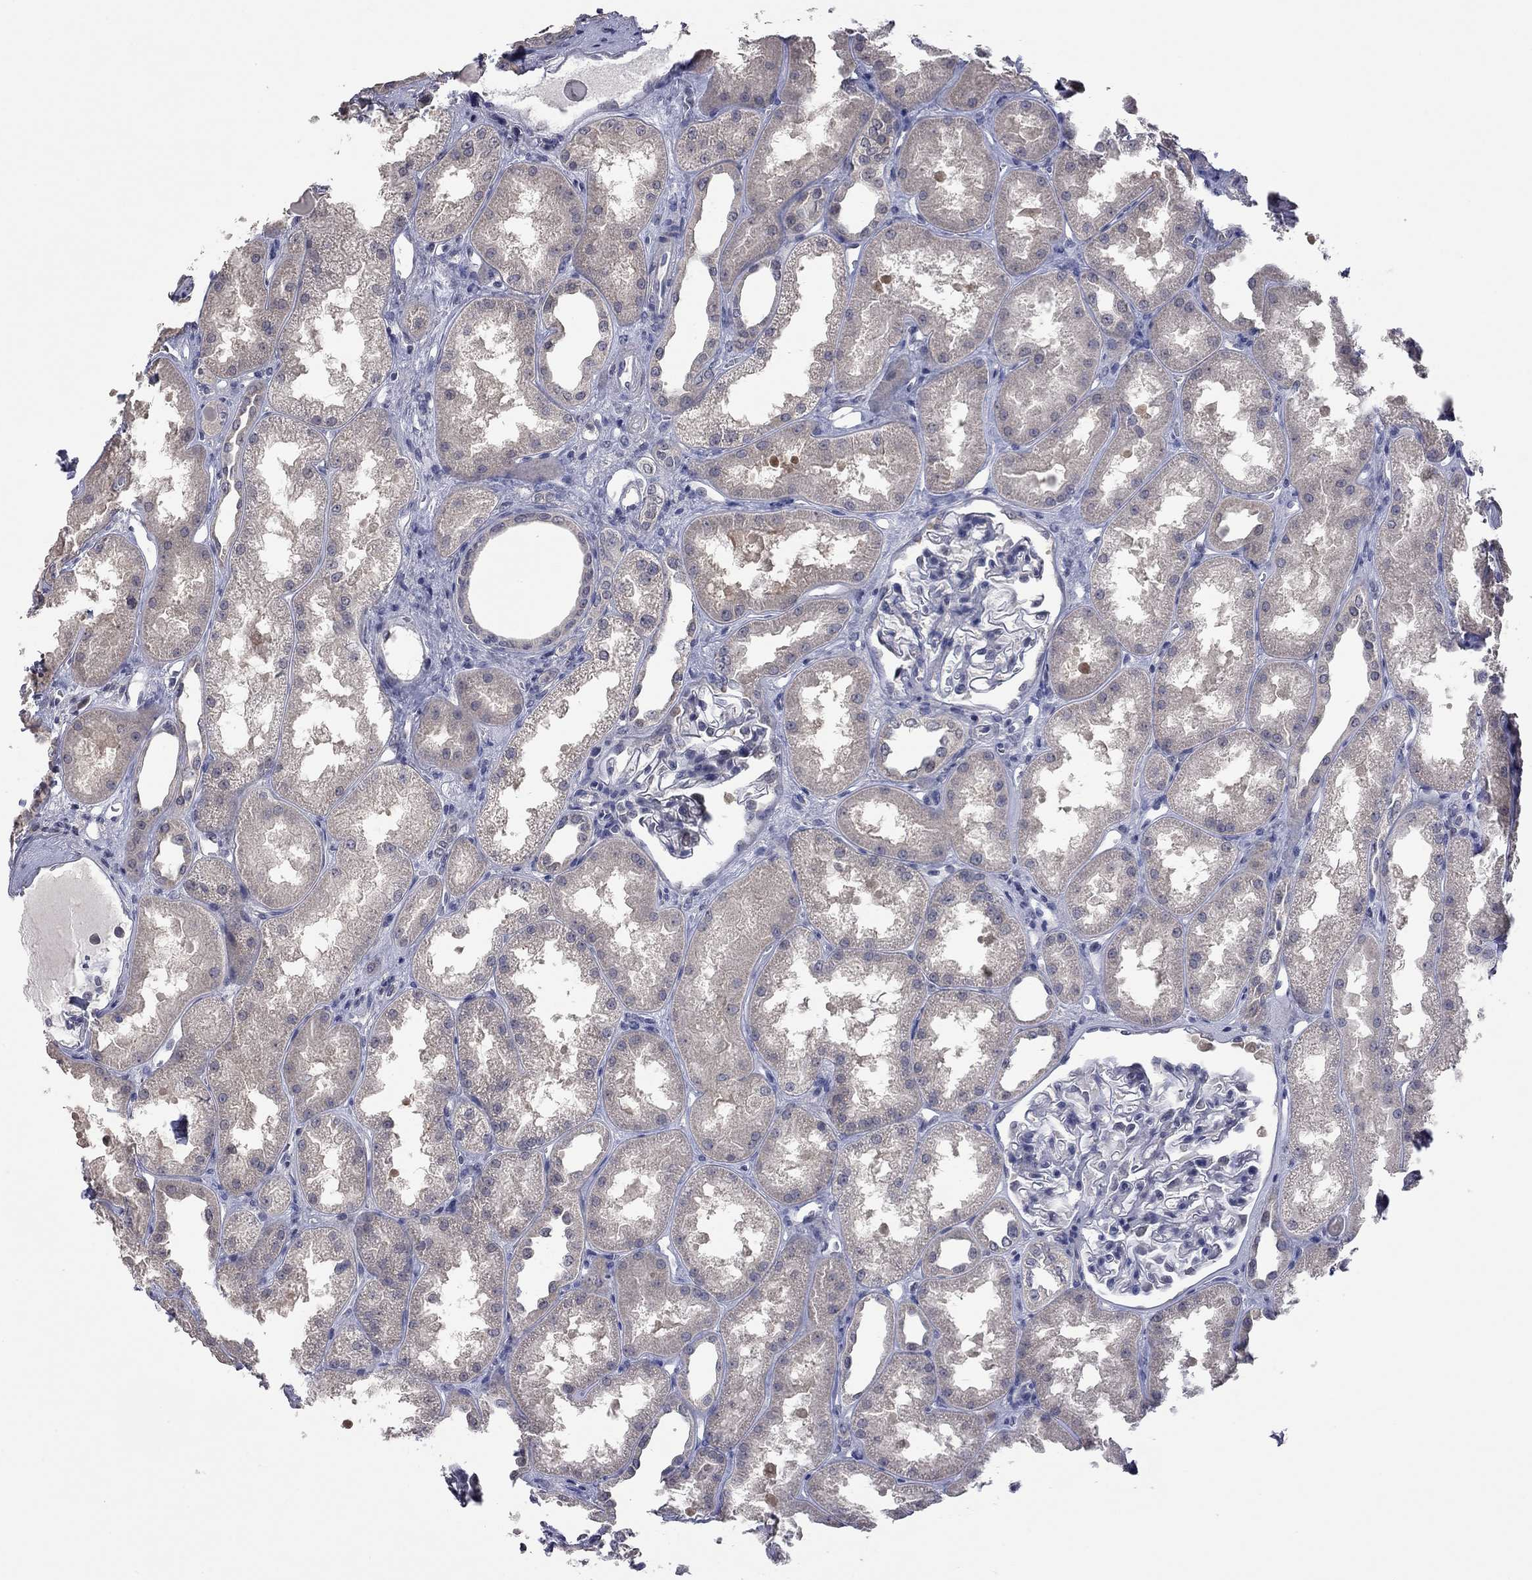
{"staining": {"intensity": "negative", "quantity": "none", "location": "none"}, "tissue": "kidney", "cell_type": "Cells in glomeruli", "image_type": "normal", "snomed": [{"axis": "morphology", "description": "Normal tissue, NOS"}, {"axis": "topography", "description": "Kidney"}], "caption": "Cells in glomeruli are negative for brown protein staining in unremarkable kidney. Nuclei are stained in blue.", "gene": "FABP12", "patient": {"sex": "male", "age": 61}}